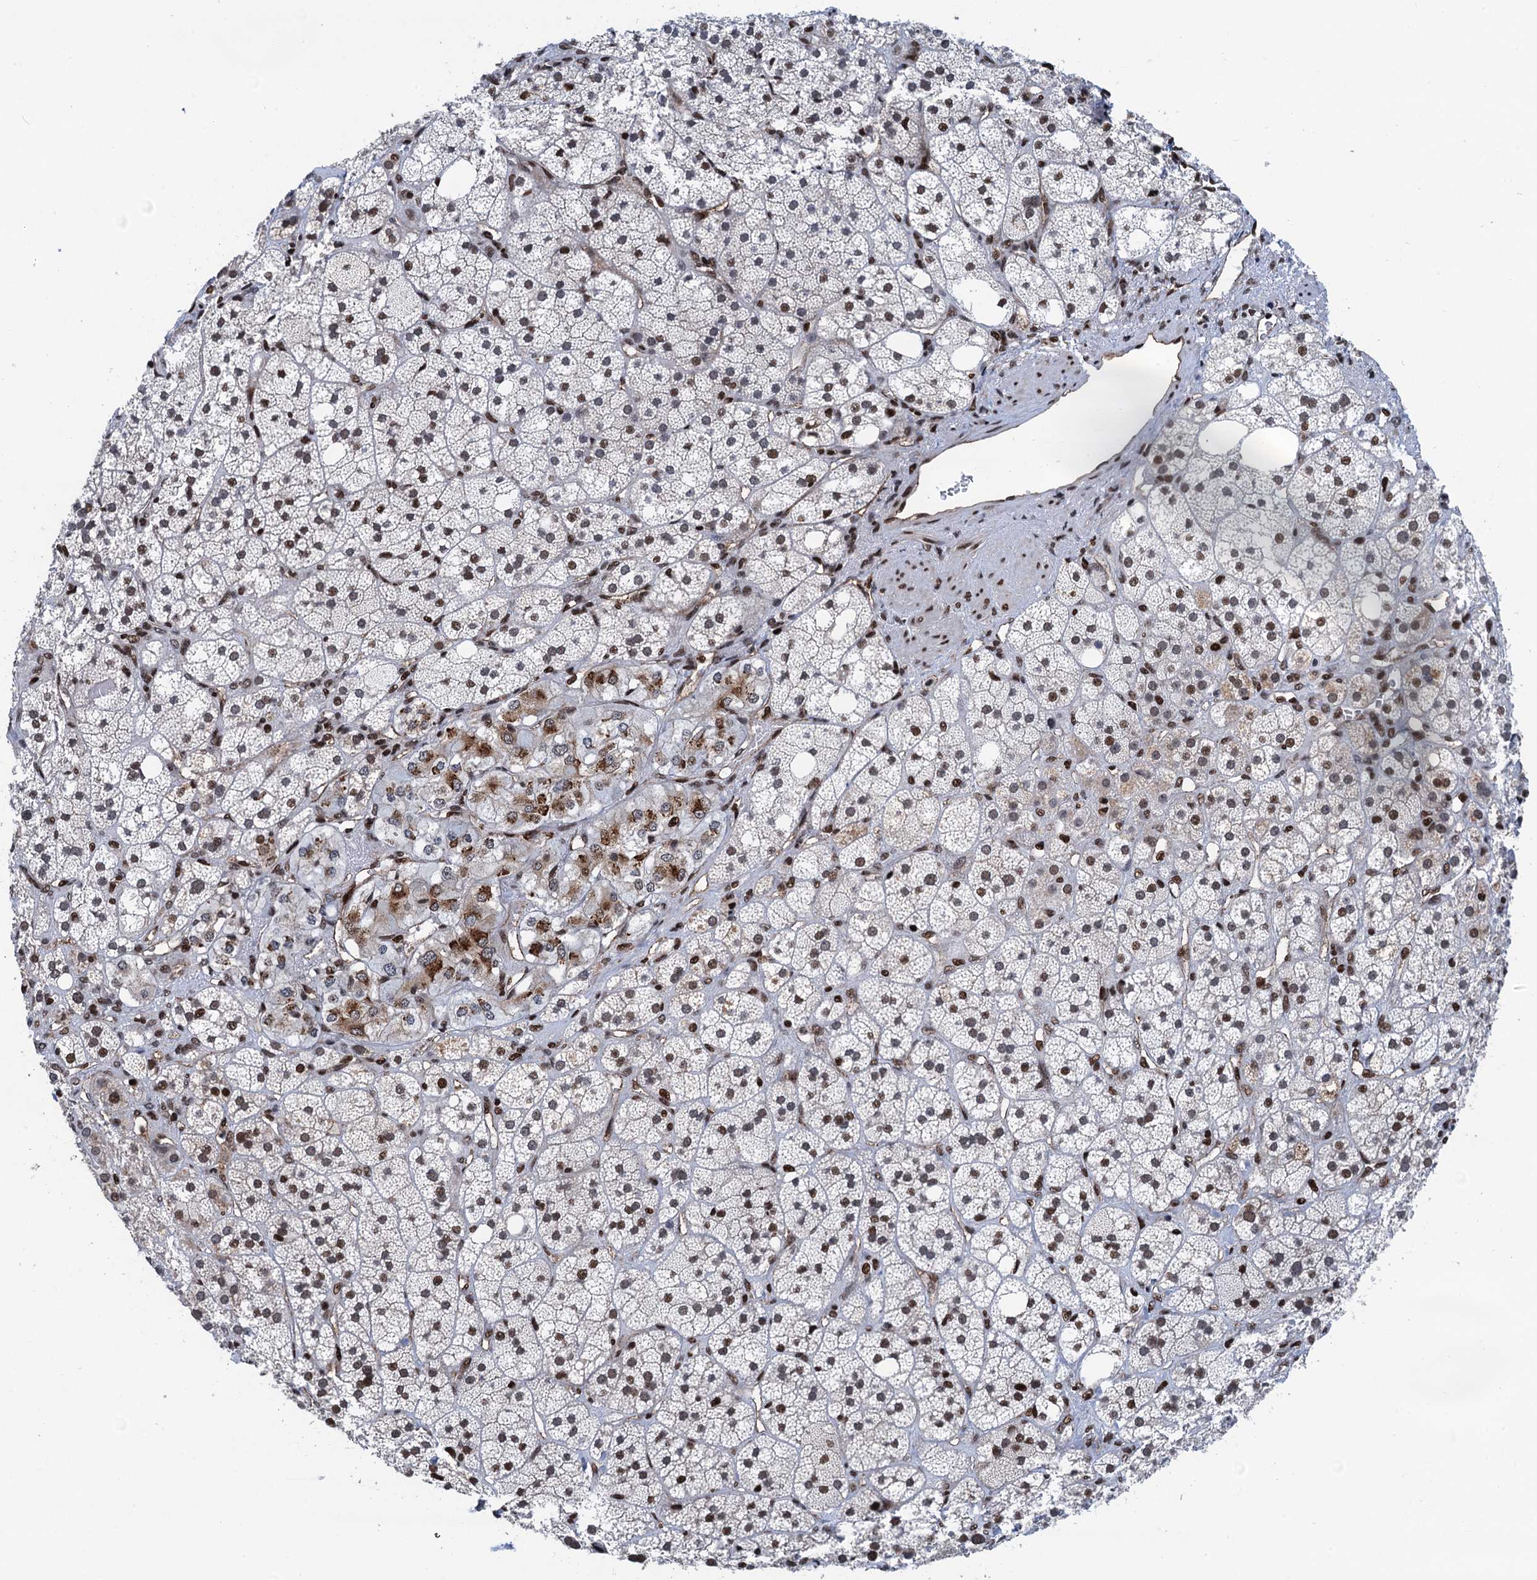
{"staining": {"intensity": "strong", "quantity": "<25%", "location": "cytoplasmic/membranous,nuclear"}, "tissue": "adrenal gland", "cell_type": "Glandular cells", "image_type": "normal", "snomed": [{"axis": "morphology", "description": "Normal tissue, NOS"}, {"axis": "topography", "description": "Adrenal gland"}], "caption": "Glandular cells exhibit medium levels of strong cytoplasmic/membranous,nuclear positivity in approximately <25% of cells in normal human adrenal gland.", "gene": "PPP4R1", "patient": {"sex": "male", "age": 61}}